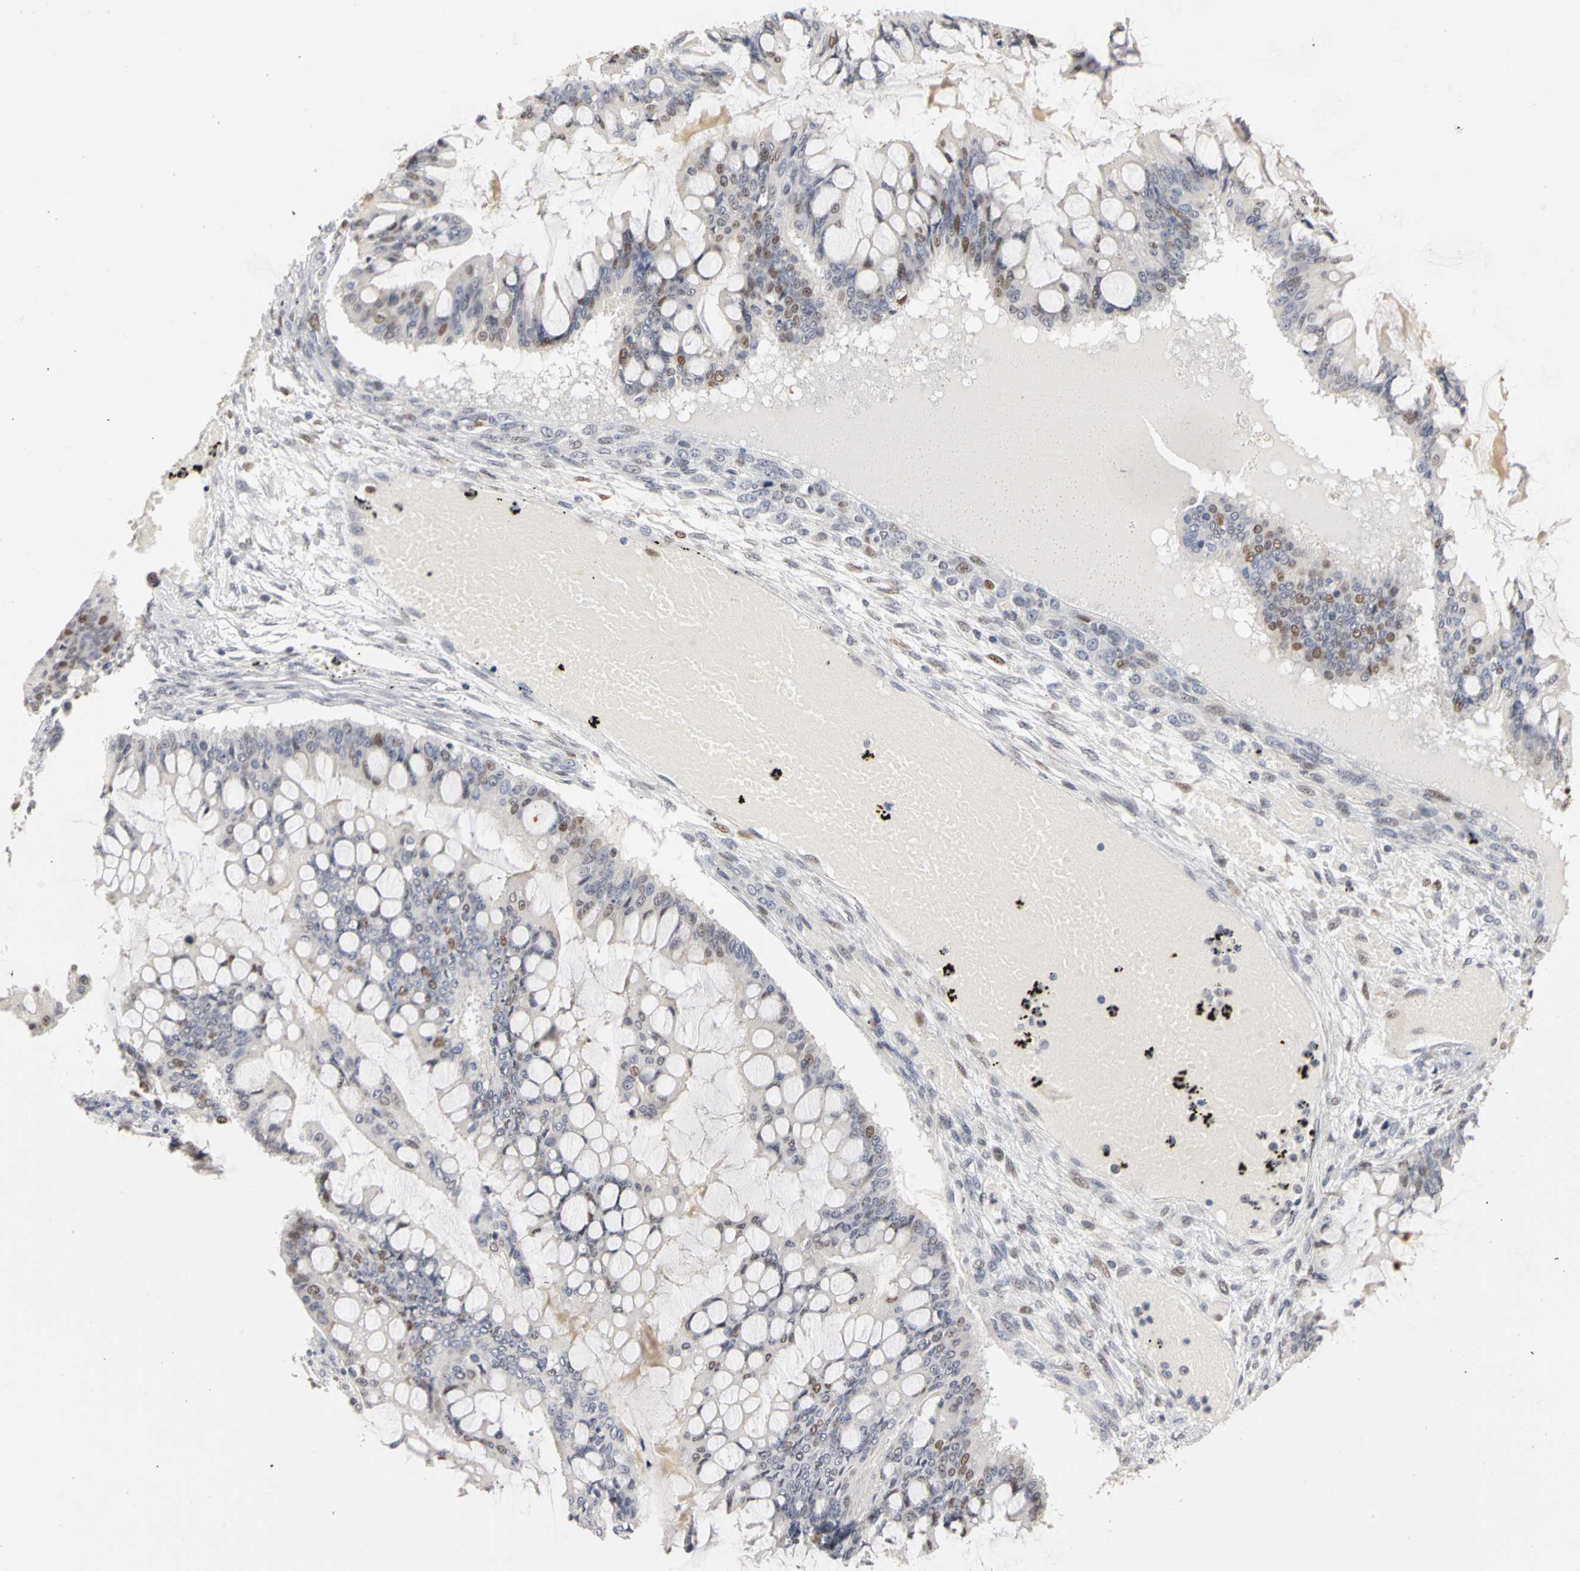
{"staining": {"intensity": "weak", "quantity": "<25%", "location": "nuclear"}, "tissue": "ovarian cancer", "cell_type": "Tumor cells", "image_type": "cancer", "snomed": [{"axis": "morphology", "description": "Cystadenocarcinoma, mucinous, NOS"}, {"axis": "topography", "description": "Ovary"}], "caption": "Ovarian cancer was stained to show a protein in brown. There is no significant staining in tumor cells.", "gene": "MCM6", "patient": {"sex": "female", "age": 73}}